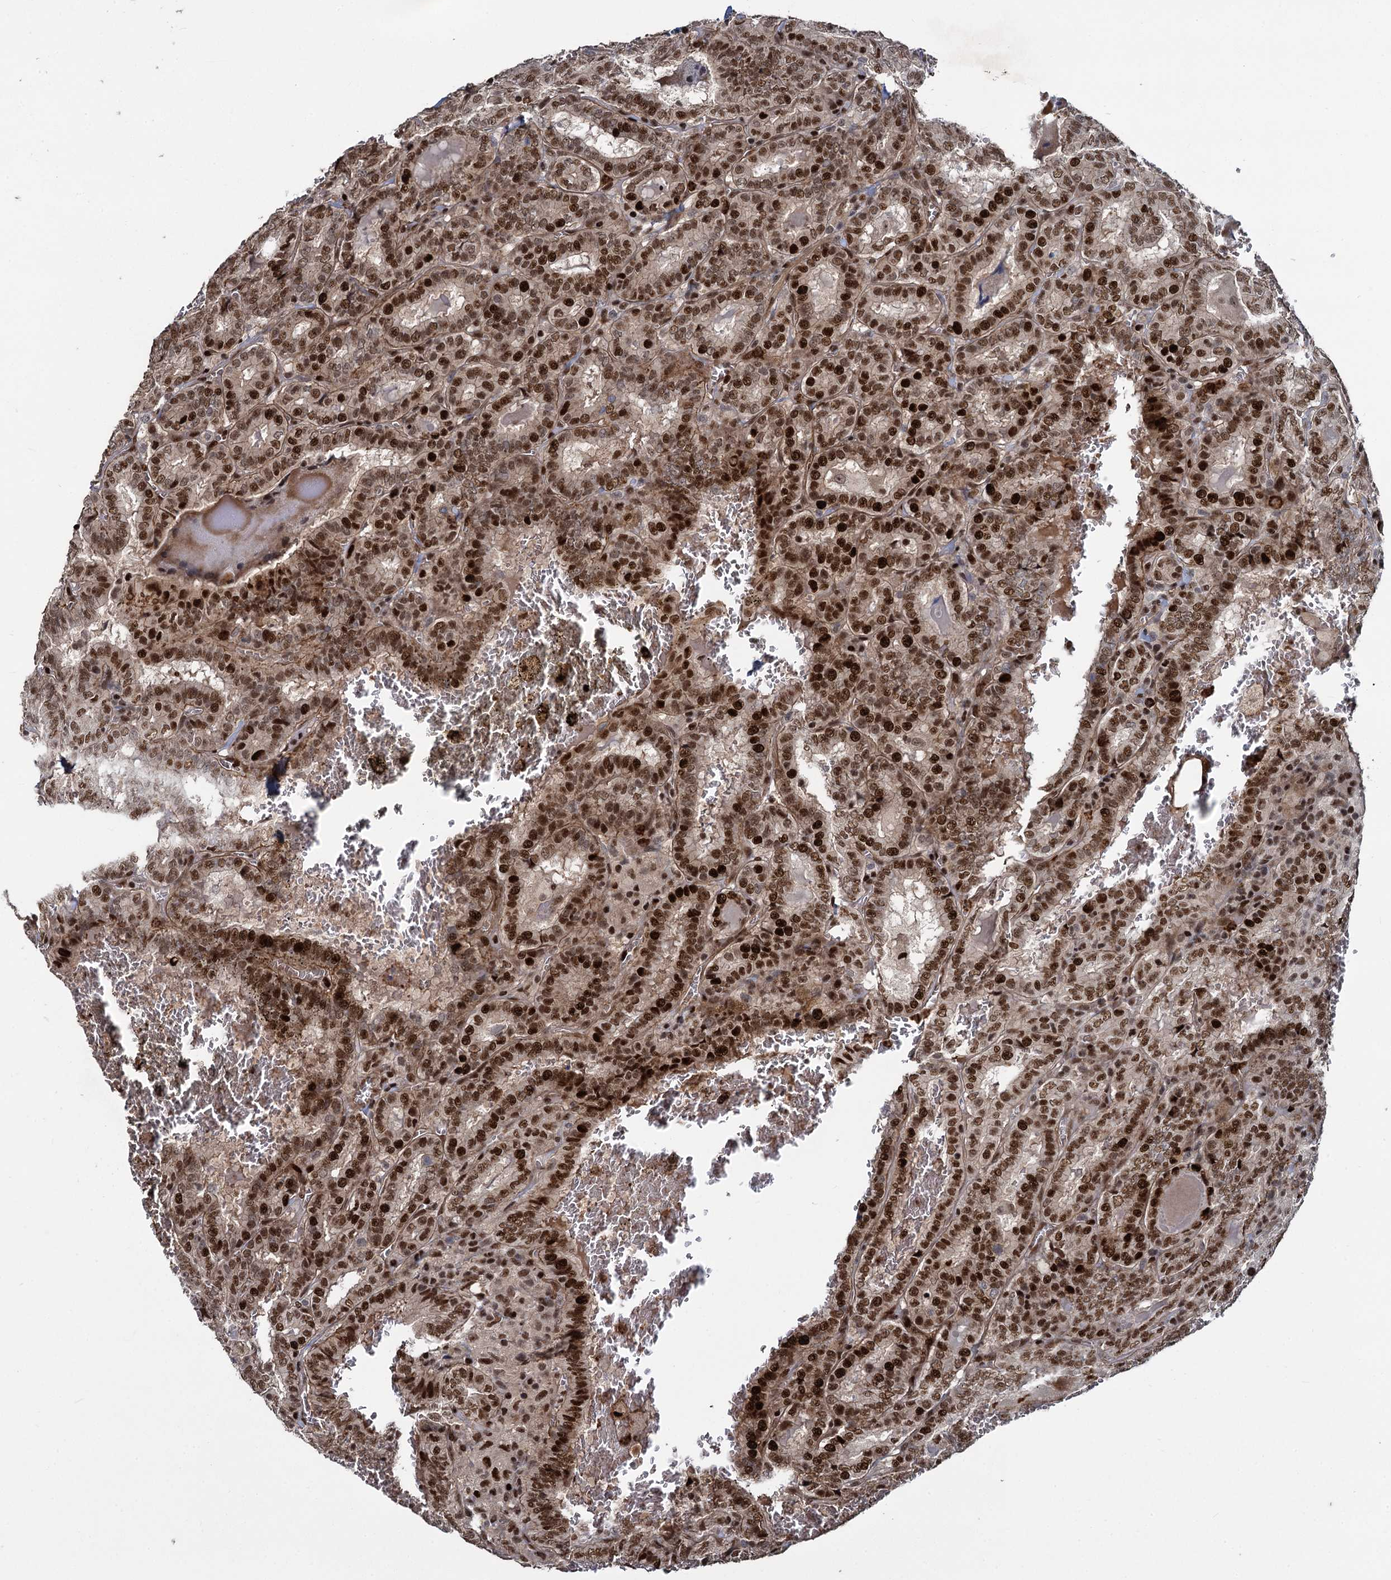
{"staining": {"intensity": "strong", "quantity": "25%-75%", "location": "nuclear"}, "tissue": "thyroid cancer", "cell_type": "Tumor cells", "image_type": "cancer", "snomed": [{"axis": "morphology", "description": "Papillary adenocarcinoma, NOS"}, {"axis": "topography", "description": "Thyroid gland"}], "caption": "Human papillary adenocarcinoma (thyroid) stained for a protein (brown) exhibits strong nuclear positive expression in approximately 25%-75% of tumor cells.", "gene": "ANKRD49", "patient": {"sex": "female", "age": 72}}